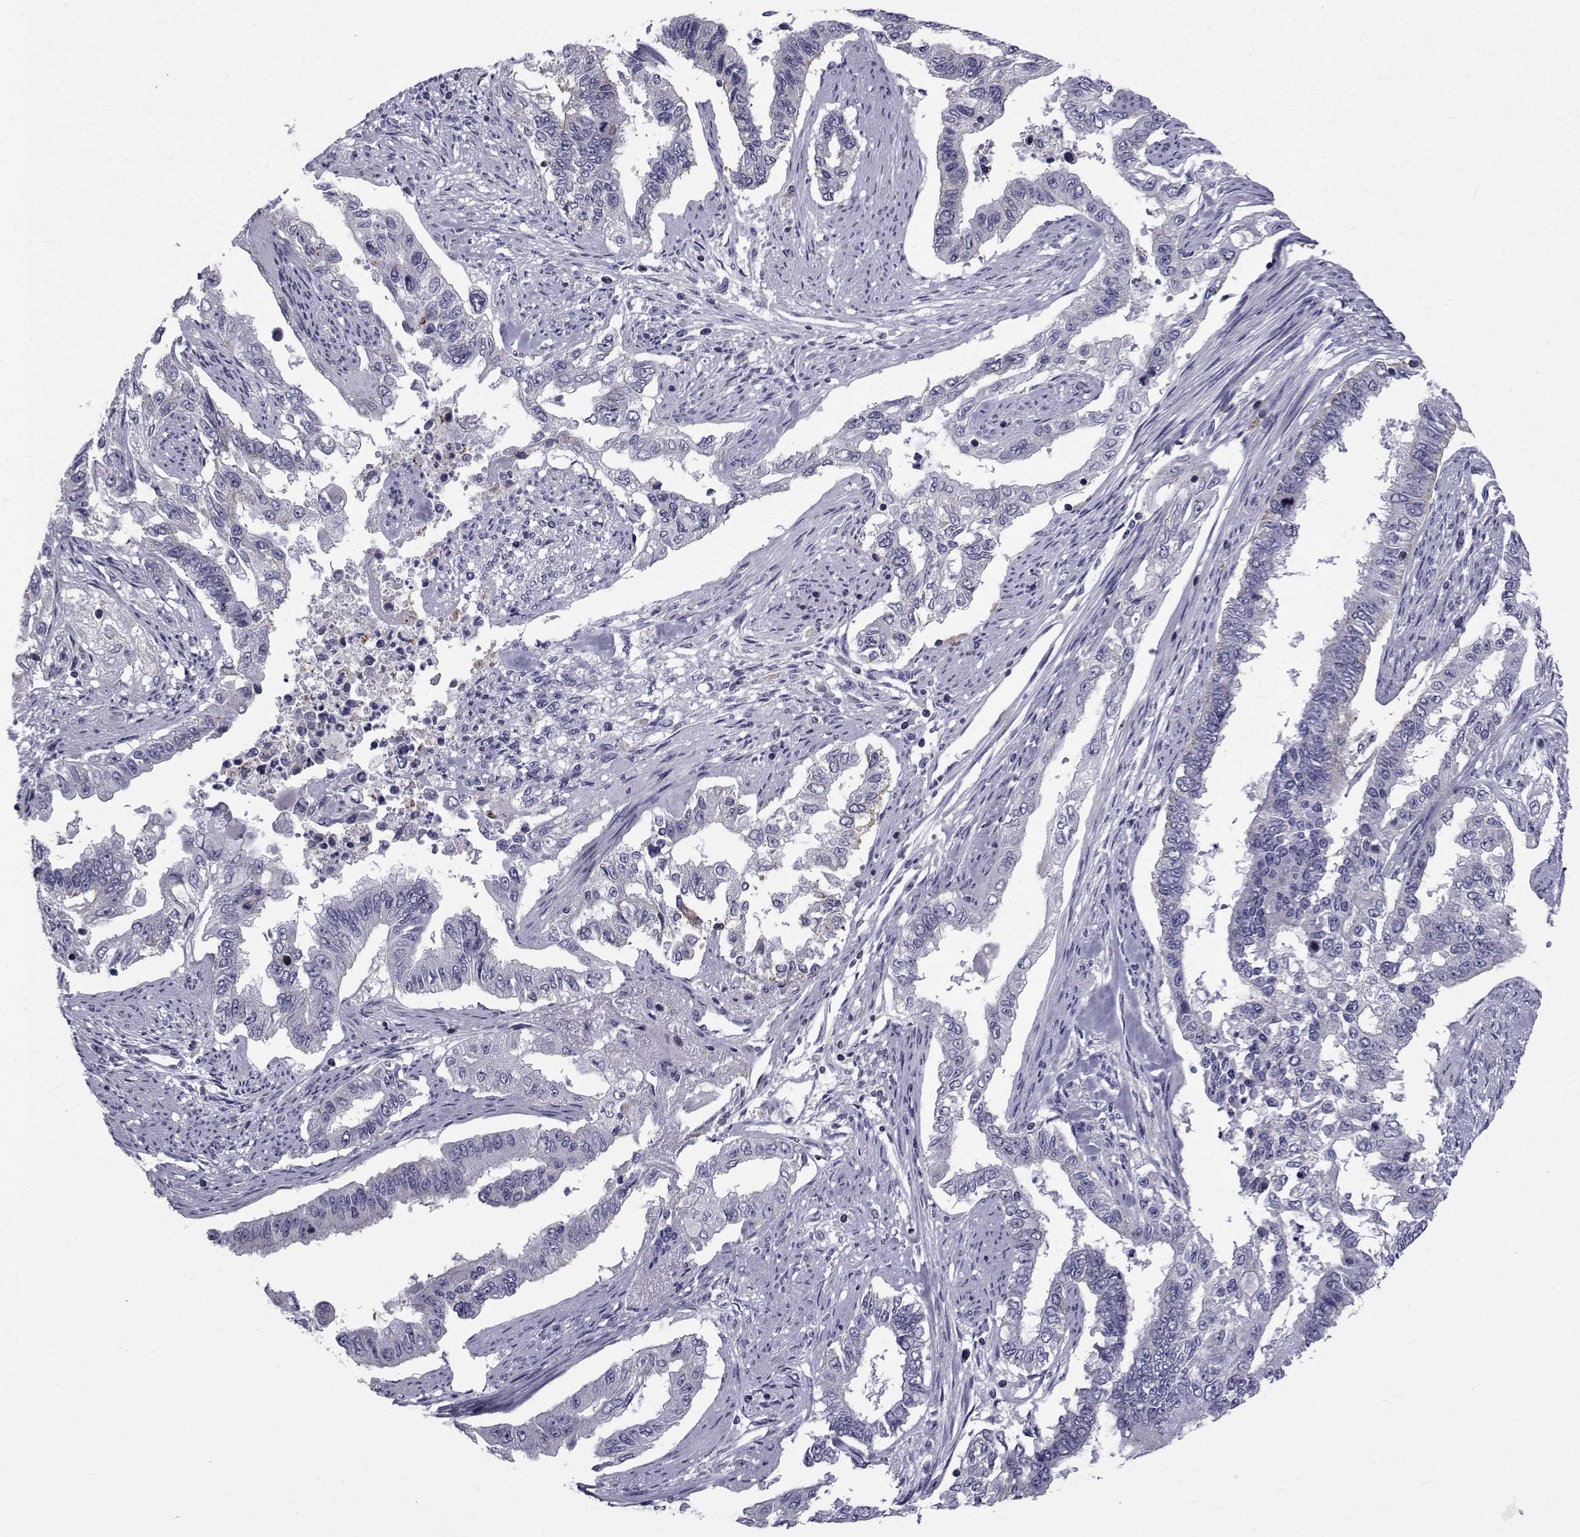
{"staining": {"intensity": "negative", "quantity": "none", "location": "none"}, "tissue": "endometrial cancer", "cell_type": "Tumor cells", "image_type": "cancer", "snomed": [{"axis": "morphology", "description": "Adenocarcinoma, NOS"}, {"axis": "topography", "description": "Uterus"}], "caption": "Image shows no significant protein positivity in tumor cells of endometrial adenocarcinoma. The staining is performed using DAB brown chromogen with nuclei counter-stained in using hematoxylin.", "gene": "PDE6H", "patient": {"sex": "female", "age": 59}}